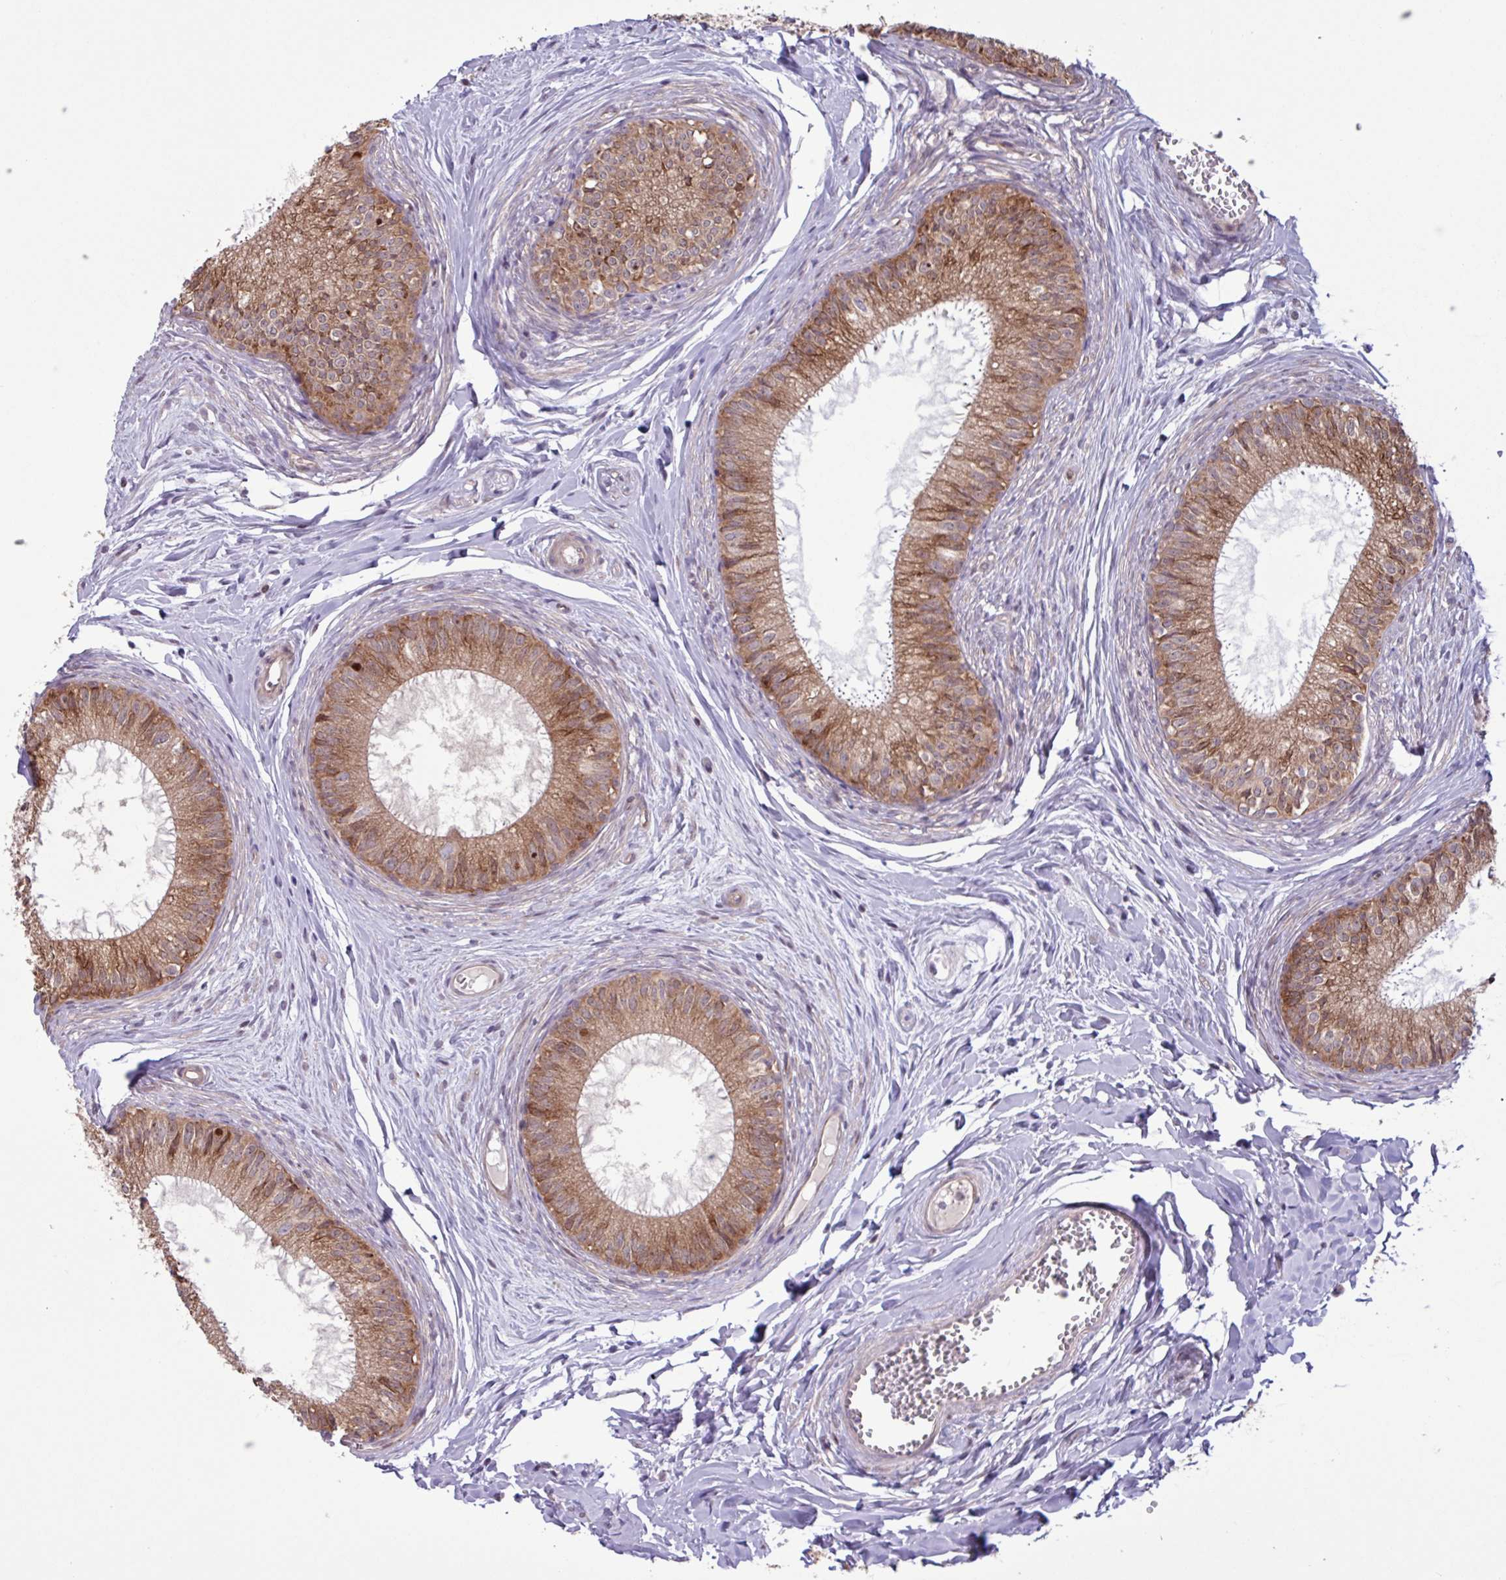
{"staining": {"intensity": "moderate", "quantity": ">75%", "location": "cytoplasmic/membranous,nuclear"}, "tissue": "epididymis", "cell_type": "Glandular cells", "image_type": "normal", "snomed": [{"axis": "morphology", "description": "Normal tissue, NOS"}, {"axis": "topography", "description": "Epididymis"}], "caption": "Immunohistochemistry (DAB) staining of normal human epididymis demonstrates moderate cytoplasmic/membranous,nuclear protein staining in approximately >75% of glandular cells.", "gene": "PDPR", "patient": {"sex": "male", "age": 25}}